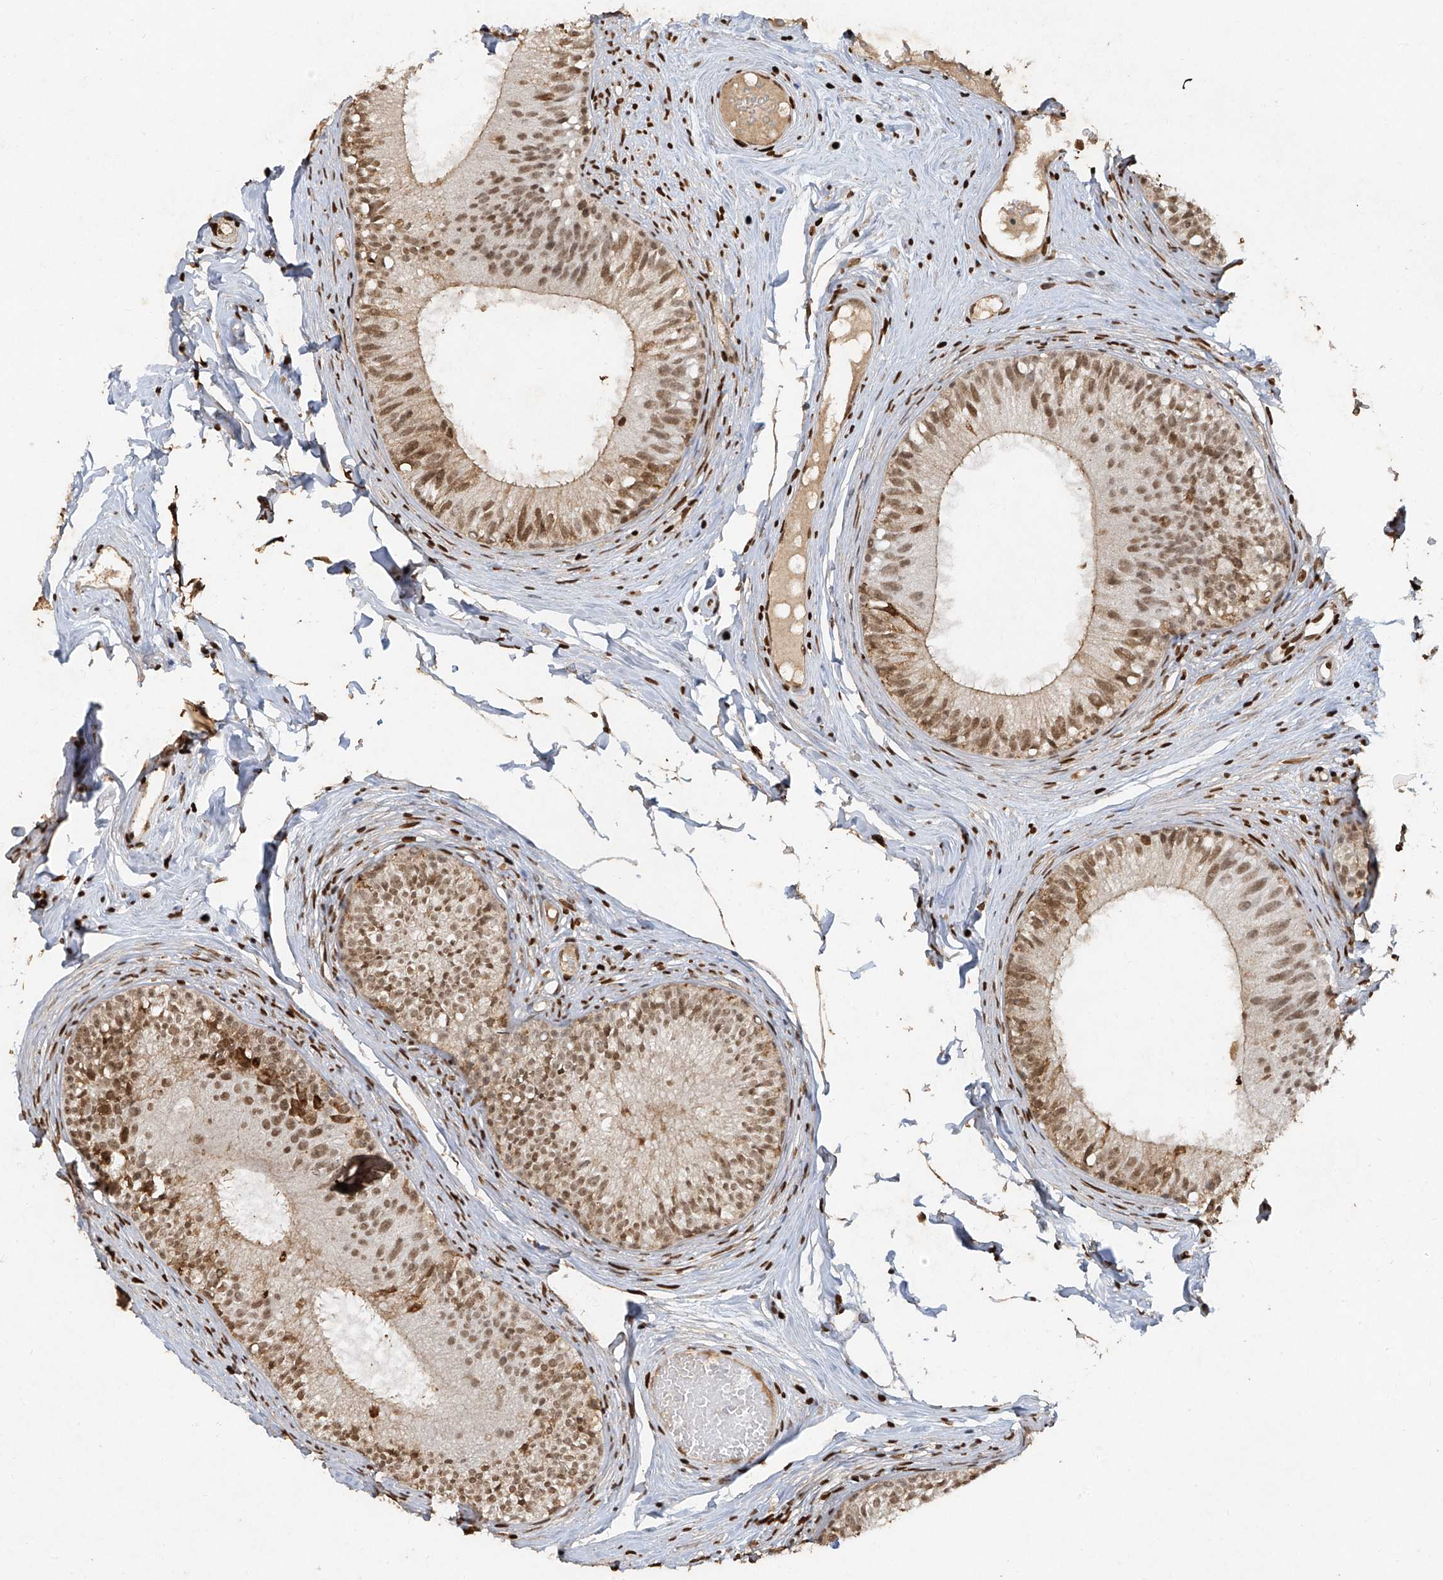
{"staining": {"intensity": "moderate", "quantity": ">75%", "location": "nuclear"}, "tissue": "epididymis", "cell_type": "Glandular cells", "image_type": "normal", "snomed": [{"axis": "morphology", "description": "Normal tissue, NOS"}, {"axis": "morphology", "description": "Seminoma in situ"}, {"axis": "topography", "description": "Testis"}, {"axis": "topography", "description": "Epididymis"}], "caption": "A brown stain labels moderate nuclear staining of a protein in glandular cells of unremarkable human epididymis.", "gene": "ATRIP", "patient": {"sex": "male", "age": 28}}